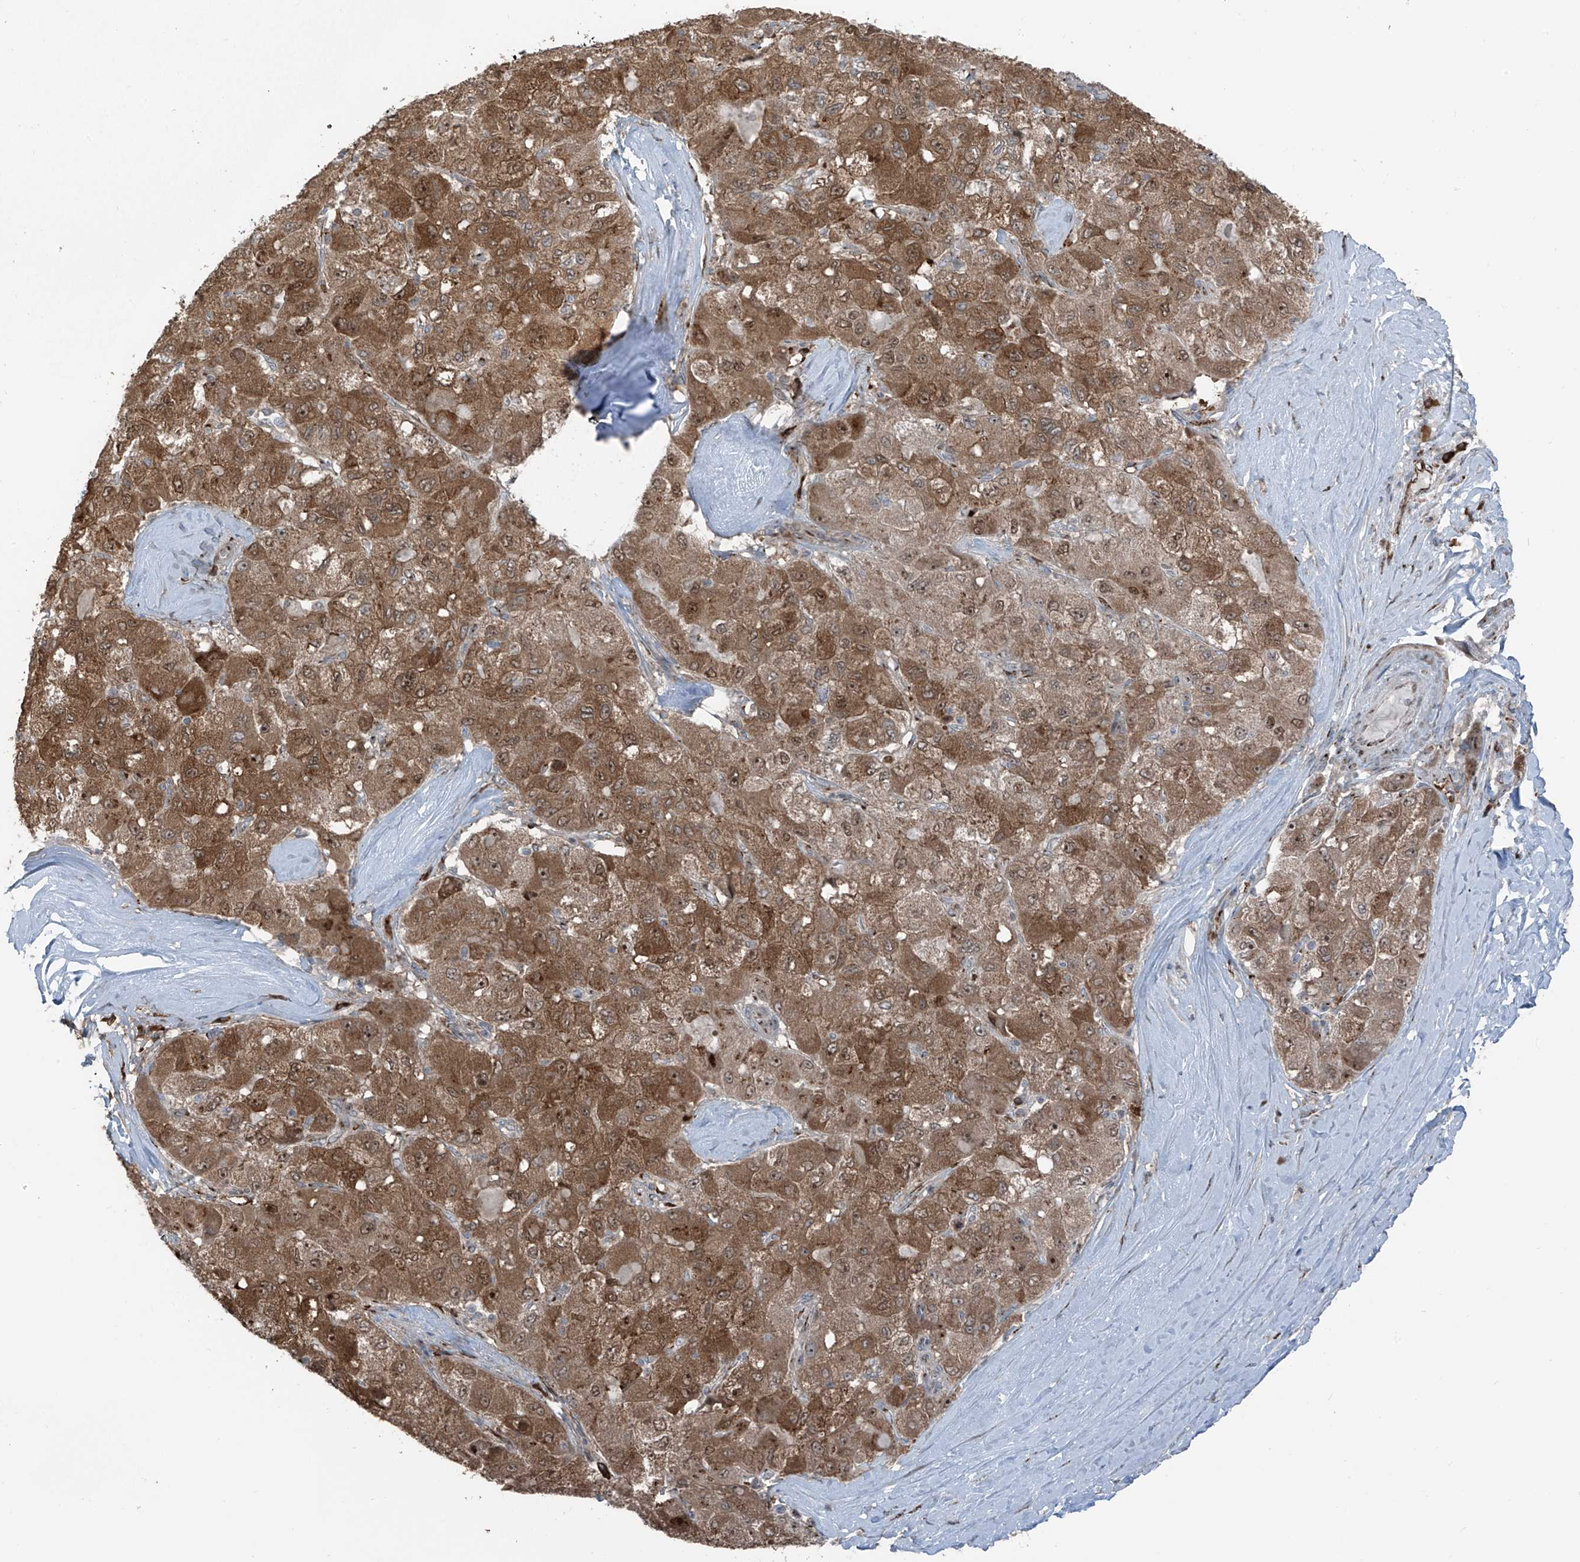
{"staining": {"intensity": "strong", "quantity": ">75%", "location": "cytoplasmic/membranous,nuclear"}, "tissue": "liver cancer", "cell_type": "Tumor cells", "image_type": "cancer", "snomed": [{"axis": "morphology", "description": "Carcinoma, Hepatocellular, NOS"}, {"axis": "topography", "description": "Liver"}], "caption": "Liver cancer (hepatocellular carcinoma) was stained to show a protein in brown. There is high levels of strong cytoplasmic/membranous and nuclear staining in approximately >75% of tumor cells.", "gene": "ERLEC1", "patient": {"sex": "male", "age": 80}}